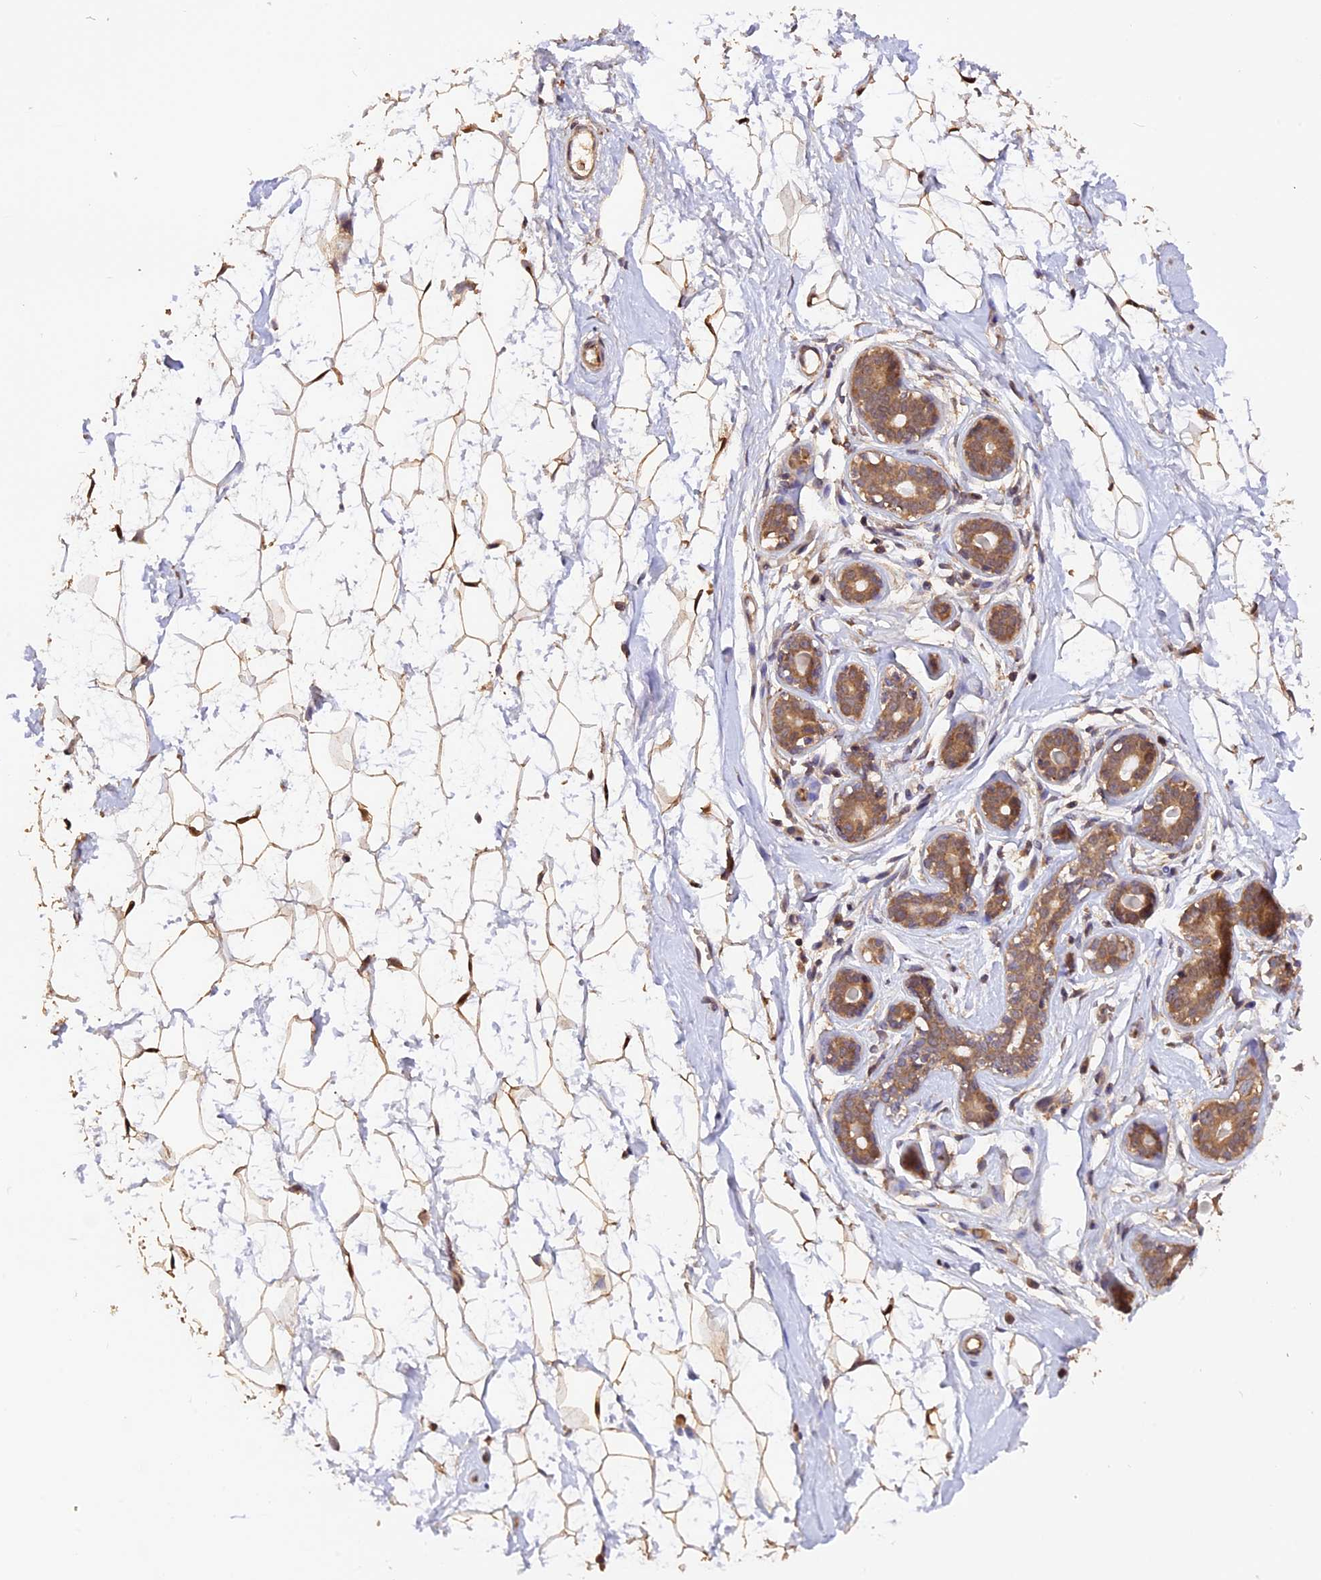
{"staining": {"intensity": "moderate", "quantity": ">75%", "location": "cytoplasmic/membranous,nuclear"}, "tissue": "breast", "cell_type": "Adipocytes", "image_type": "normal", "snomed": [{"axis": "morphology", "description": "Normal tissue, NOS"}, {"axis": "morphology", "description": "Adenoma, NOS"}, {"axis": "topography", "description": "Breast"}], "caption": "Protein positivity by immunohistochemistry (IHC) displays moderate cytoplasmic/membranous,nuclear positivity in approximately >75% of adipocytes in unremarkable breast. The staining was performed using DAB (3,3'-diaminobenzidine), with brown indicating positive protein expression. Nuclei are stained blue with hematoxylin.", "gene": "TRMT1", "patient": {"sex": "female", "age": 23}}